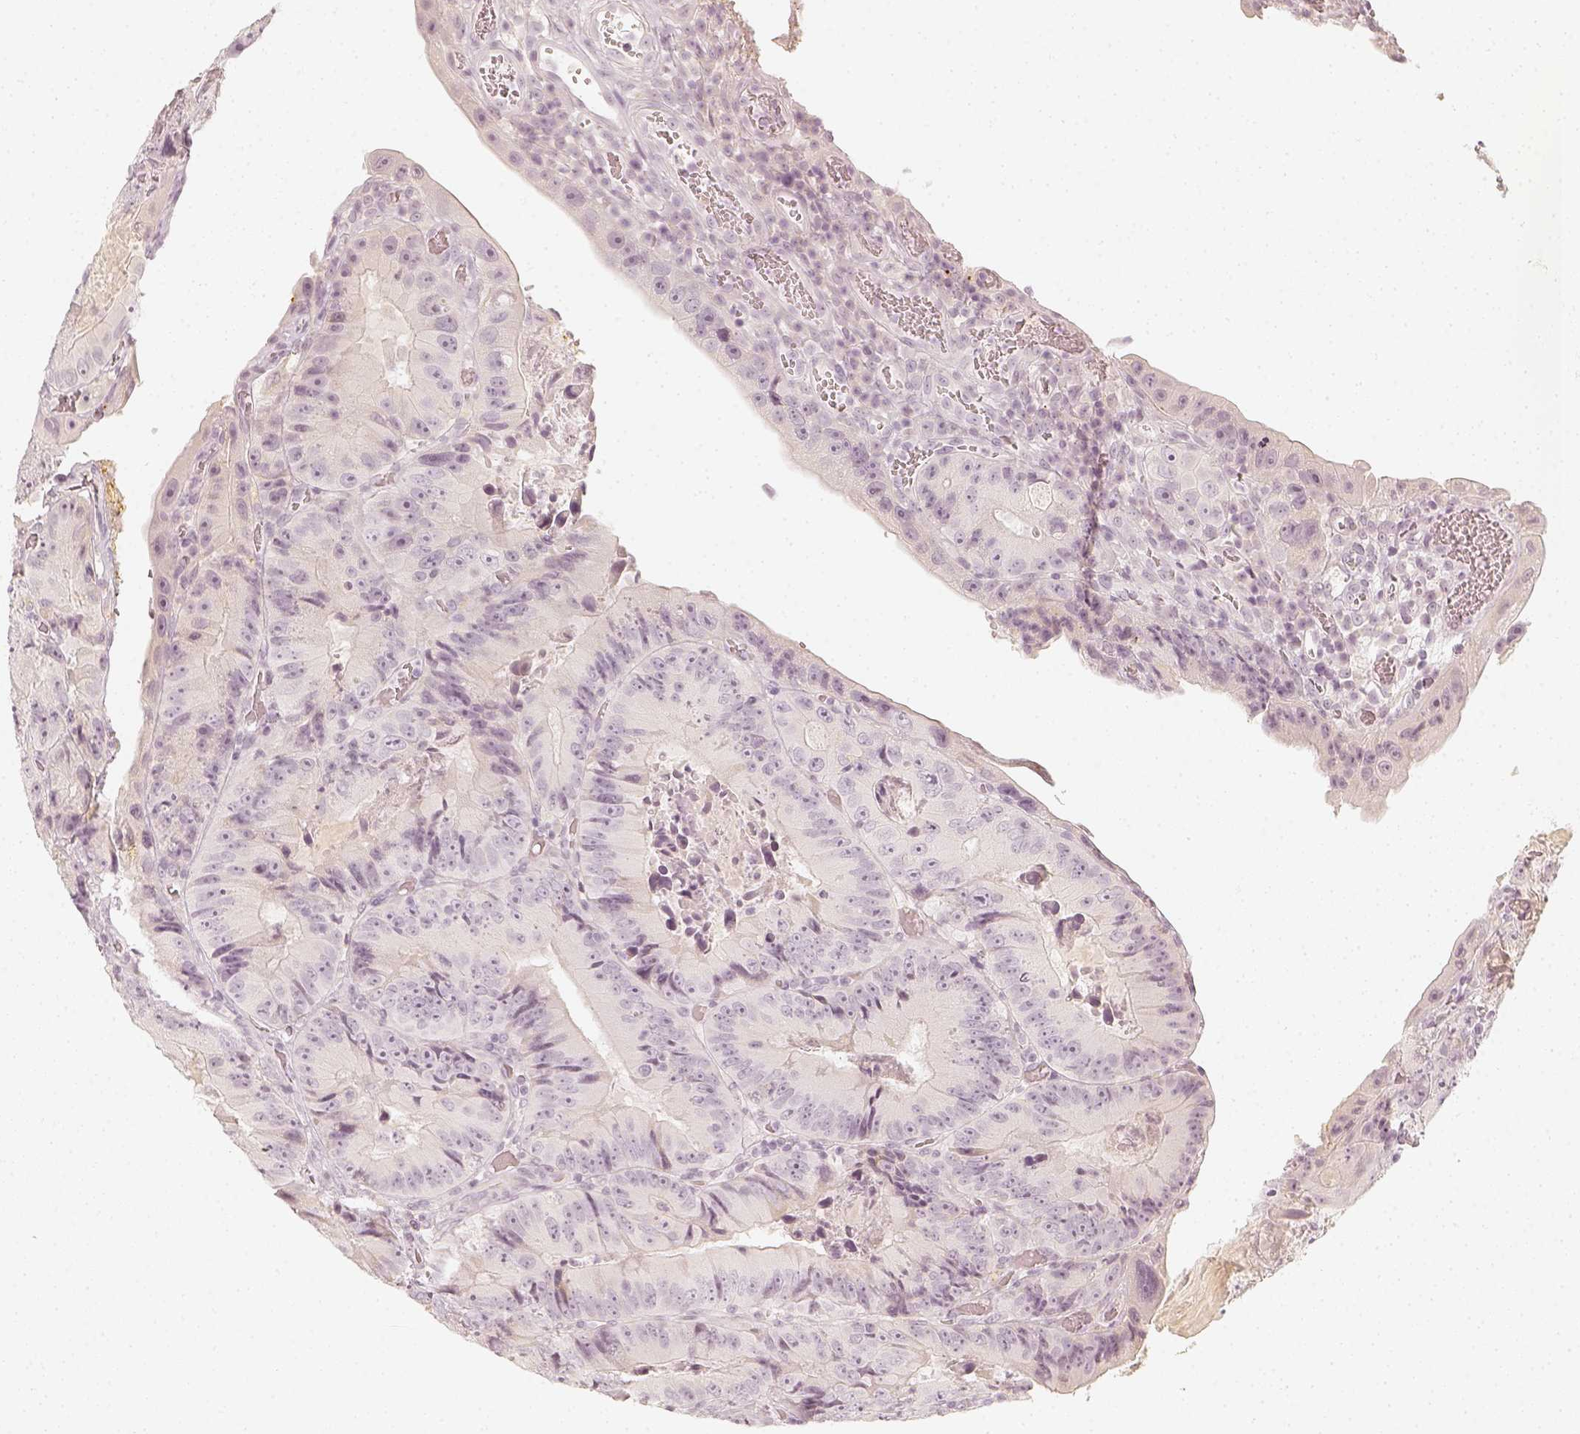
{"staining": {"intensity": "negative", "quantity": "none", "location": "none"}, "tissue": "colorectal cancer", "cell_type": "Tumor cells", "image_type": "cancer", "snomed": [{"axis": "morphology", "description": "Adenocarcinoma, NOS"}, {"axis": "topography", "description": "Colon"}], "caption": "Adenocarcinoma (colorectal) was stained to show a protein in brown. There is no significant positivity in tumor cells. (DAB immunohistochemistry with hematoxylin counter stain).", "gene": "DSG4", "patient": {"sex": "female", "age": 86}}